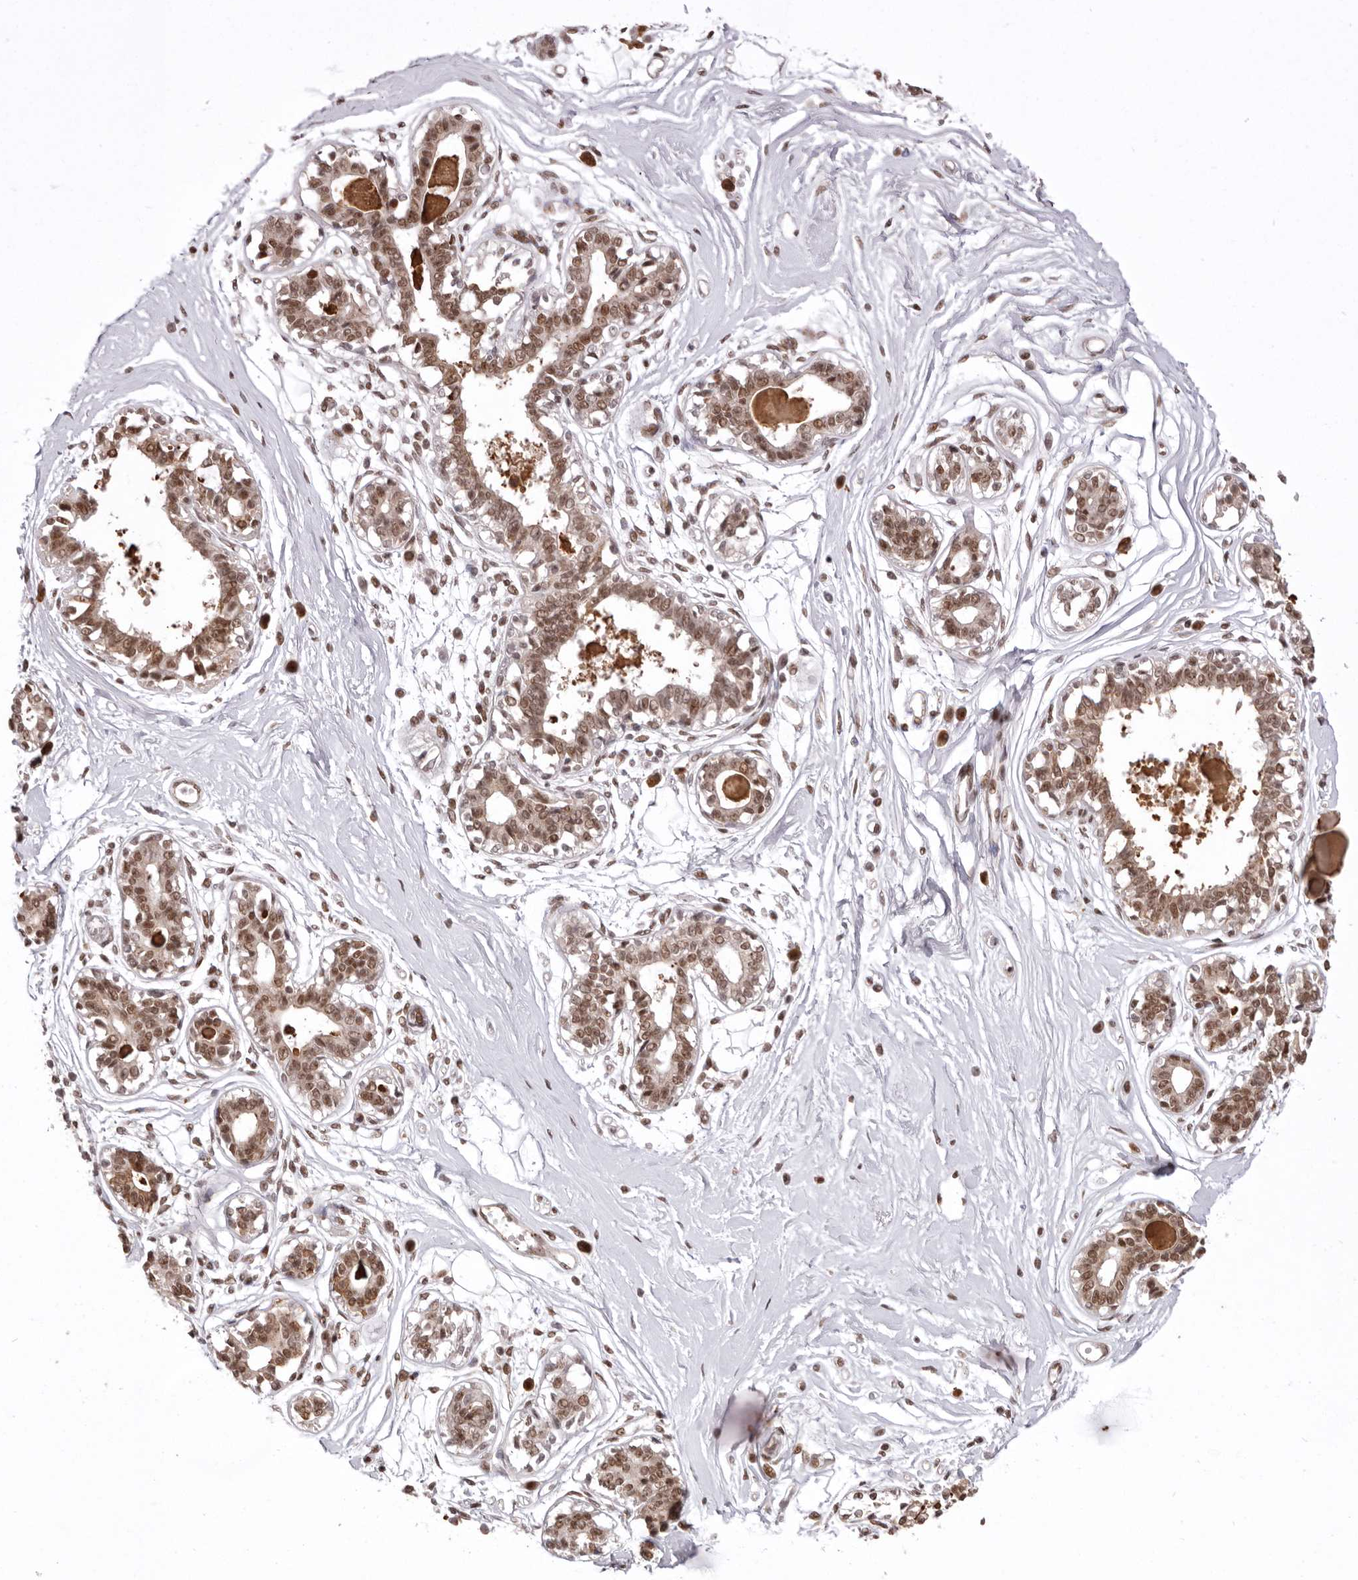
{"staining": {"intensity": "strong", "quantity": ">75%", "location": "nuclear"}, "tissue": "breast", "cell_type": "Adipocytes", "image_type": "normal", "snomed": [{"axis": "morphology", "description": "Normal tissue, NOS"}, {"axis": "topography", "description": "Breast"}], "caption": "Protein staining by immunohistochemistry (IHC) reveals strong nuclear positivity in about >75% of adipocytes in normal breast.", "gene": "CHTOP", "patient": {"sex": "female", "age": 45}}